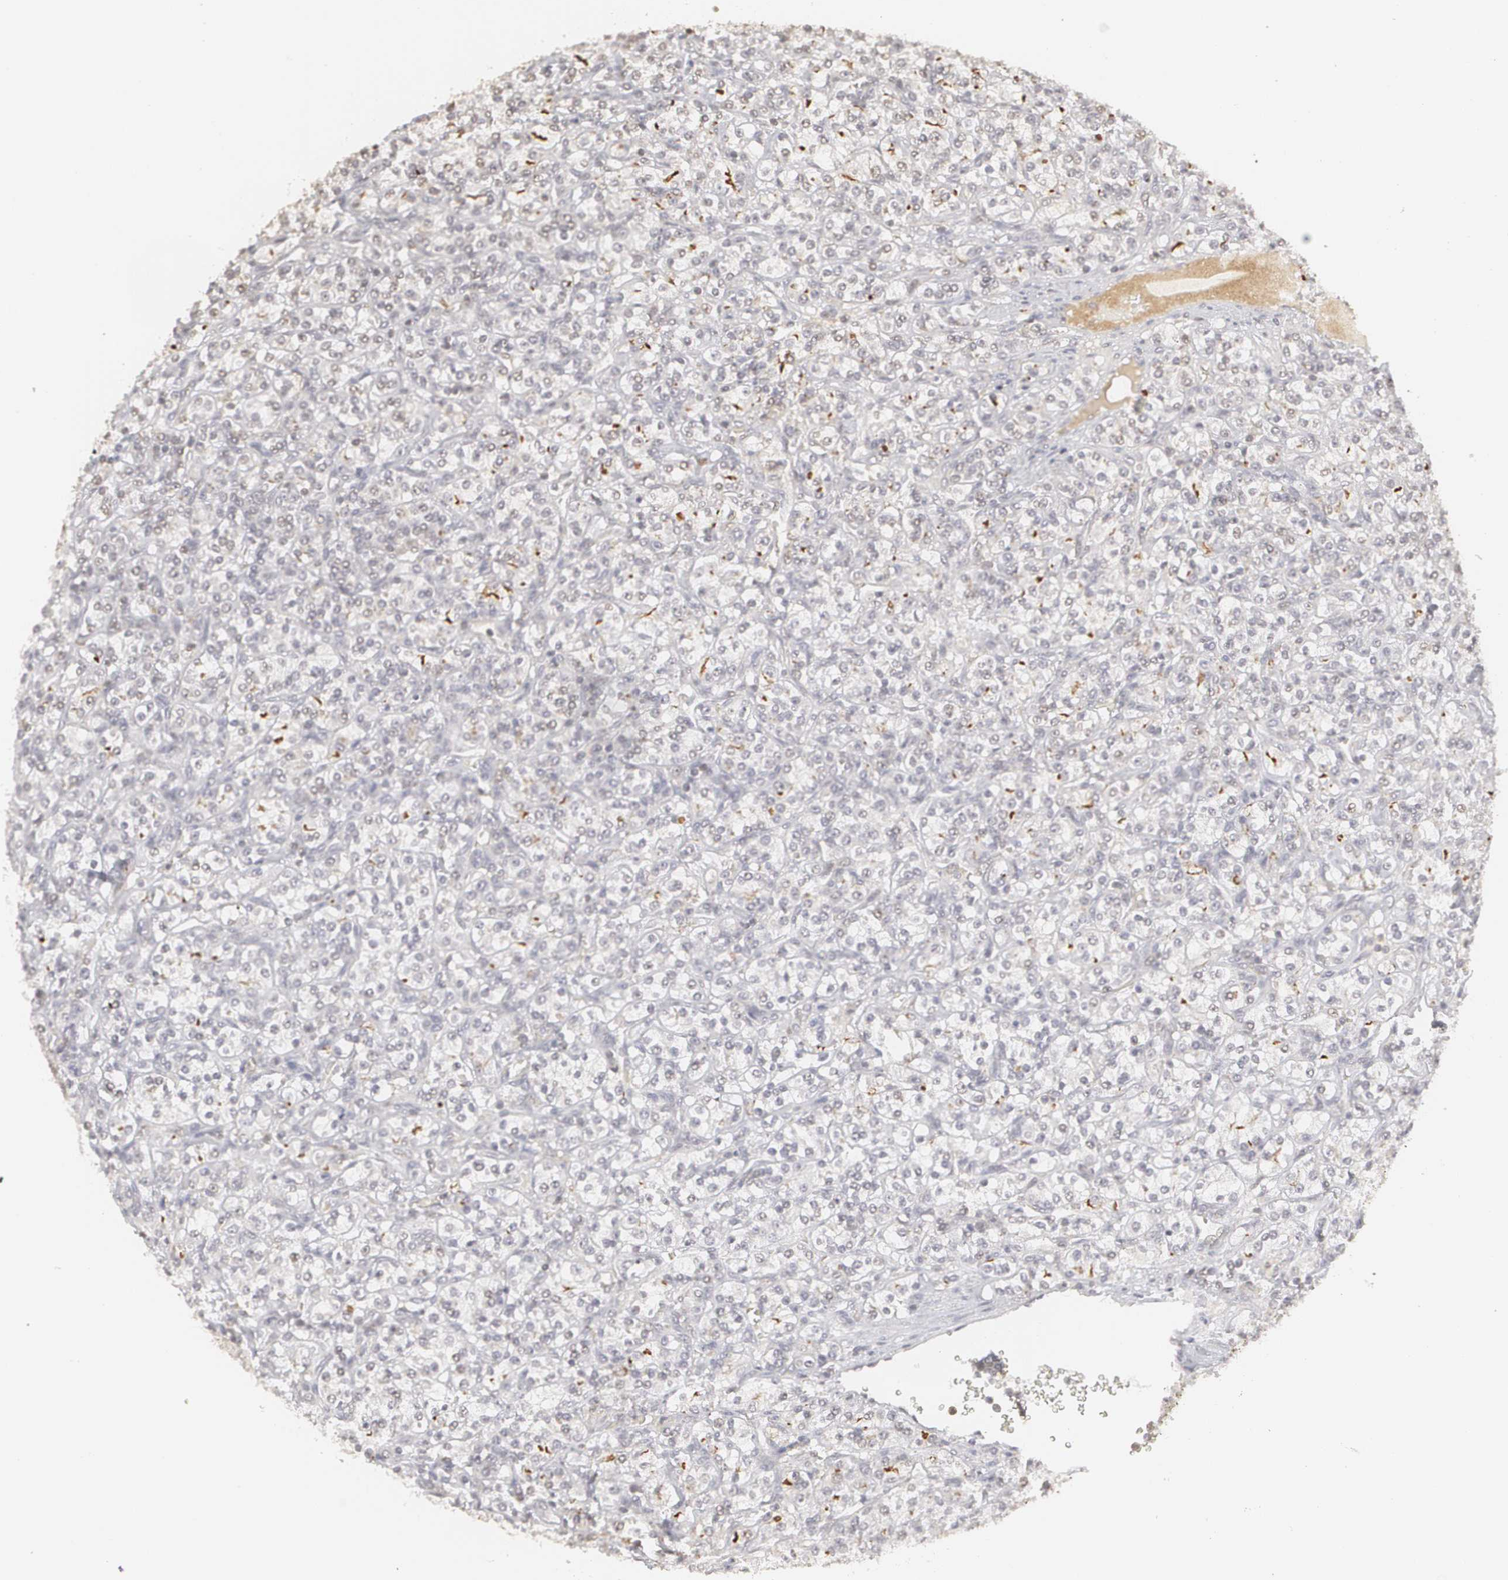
{"staining": {"intensity": "weak", "quantity": "<25%", "location": "cytoplasmic/membranous"}, "tissue": "renal cancer", "cell_type": "Tumor cells", "image_type": "cancer", "snomed": [{"axis": "morphology", "description": "Adenocarcinoma, NOS"}, {"axis": "topography", "description": "Kidney"}], "caption": "Human adenocarcinoma (renal) stained for a protein using immunohistochemistry shows no staining in tumor cells.", "gene": "CLDN2", "patient": {"sex": "male", "age": 77}}